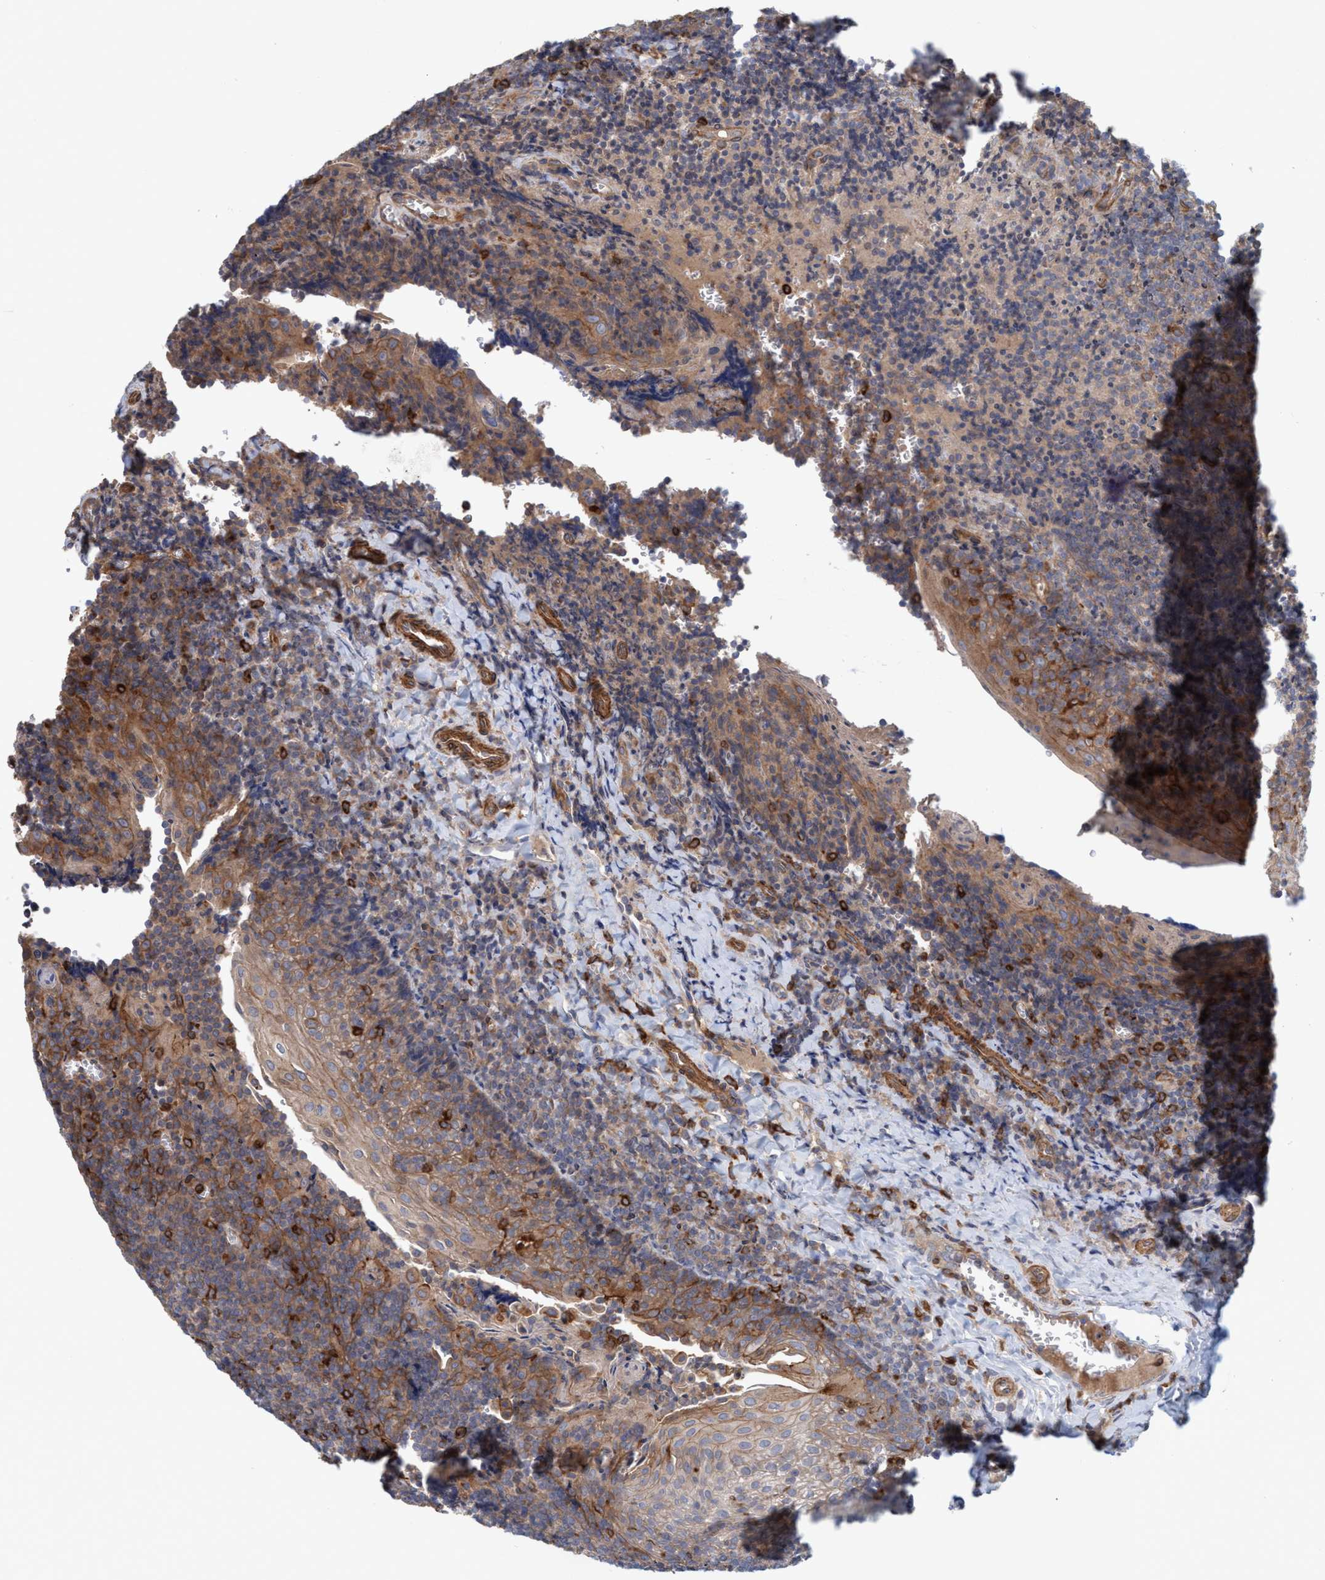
{"staining": {"intensity": "strong", "quantity": ">75%", "location": "cytoplasmic/membranous"}, "tissue": "tonsil", "cell_type": "Germinal center cells", "image_type": "normal", "snomed": [{"axis": "morphology", "description": "Normal tissue, NOS"}, {"axis": "morphology", "description": "Inflammation, NOS"}, {"axis": "topography", "description": "Tonsil"}], "caption": "Tonsil stained with a brown dye displays strong cytoplasmic/membranous positive staining in approximately >75% of germinal center cells.", "gene": "SPECC1", "patient": {"sex": "female", "age": 31}}